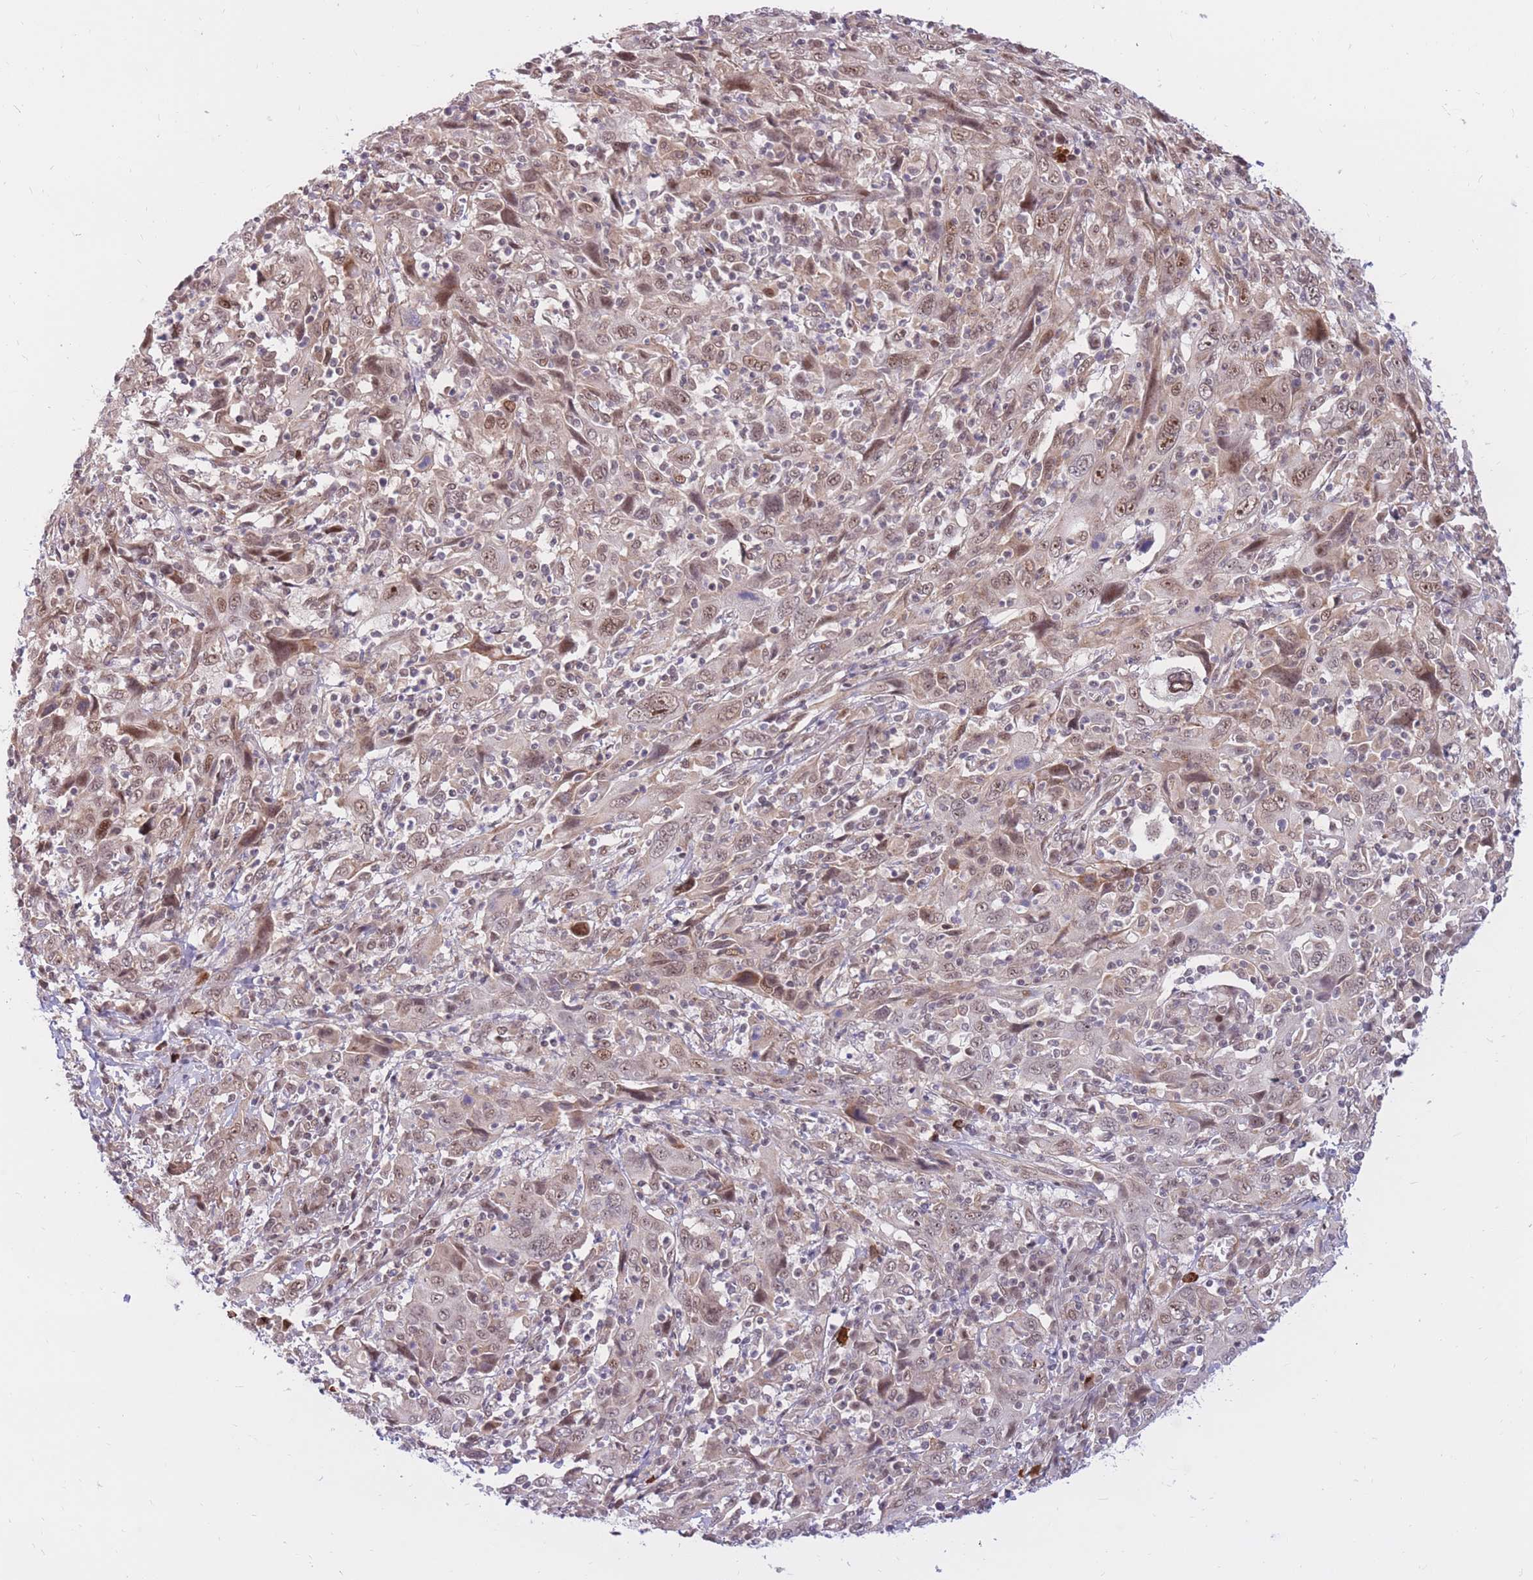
{"staining": {"intensity": "weak", "quantity": ">75%", "location": "nuclear"}, "tissue": "cervical cancer", "cell_type": "Tumor cells", "image_type": "cancer", "snomed": [{"axis": "morphology", "description": "Squamous cell carcinoma, NOS"}, {"axis": "topography", "description": "Cervix"}], "caption": "This is a micrograph of immunohistochemistry (IHC) staining of cervical cancer (squamous cell carcinoma), which shows weak expression in the nuclear of tumor cells.", "gene": "ERICH6B", "patient": {"sex": "female", "age": 46}}